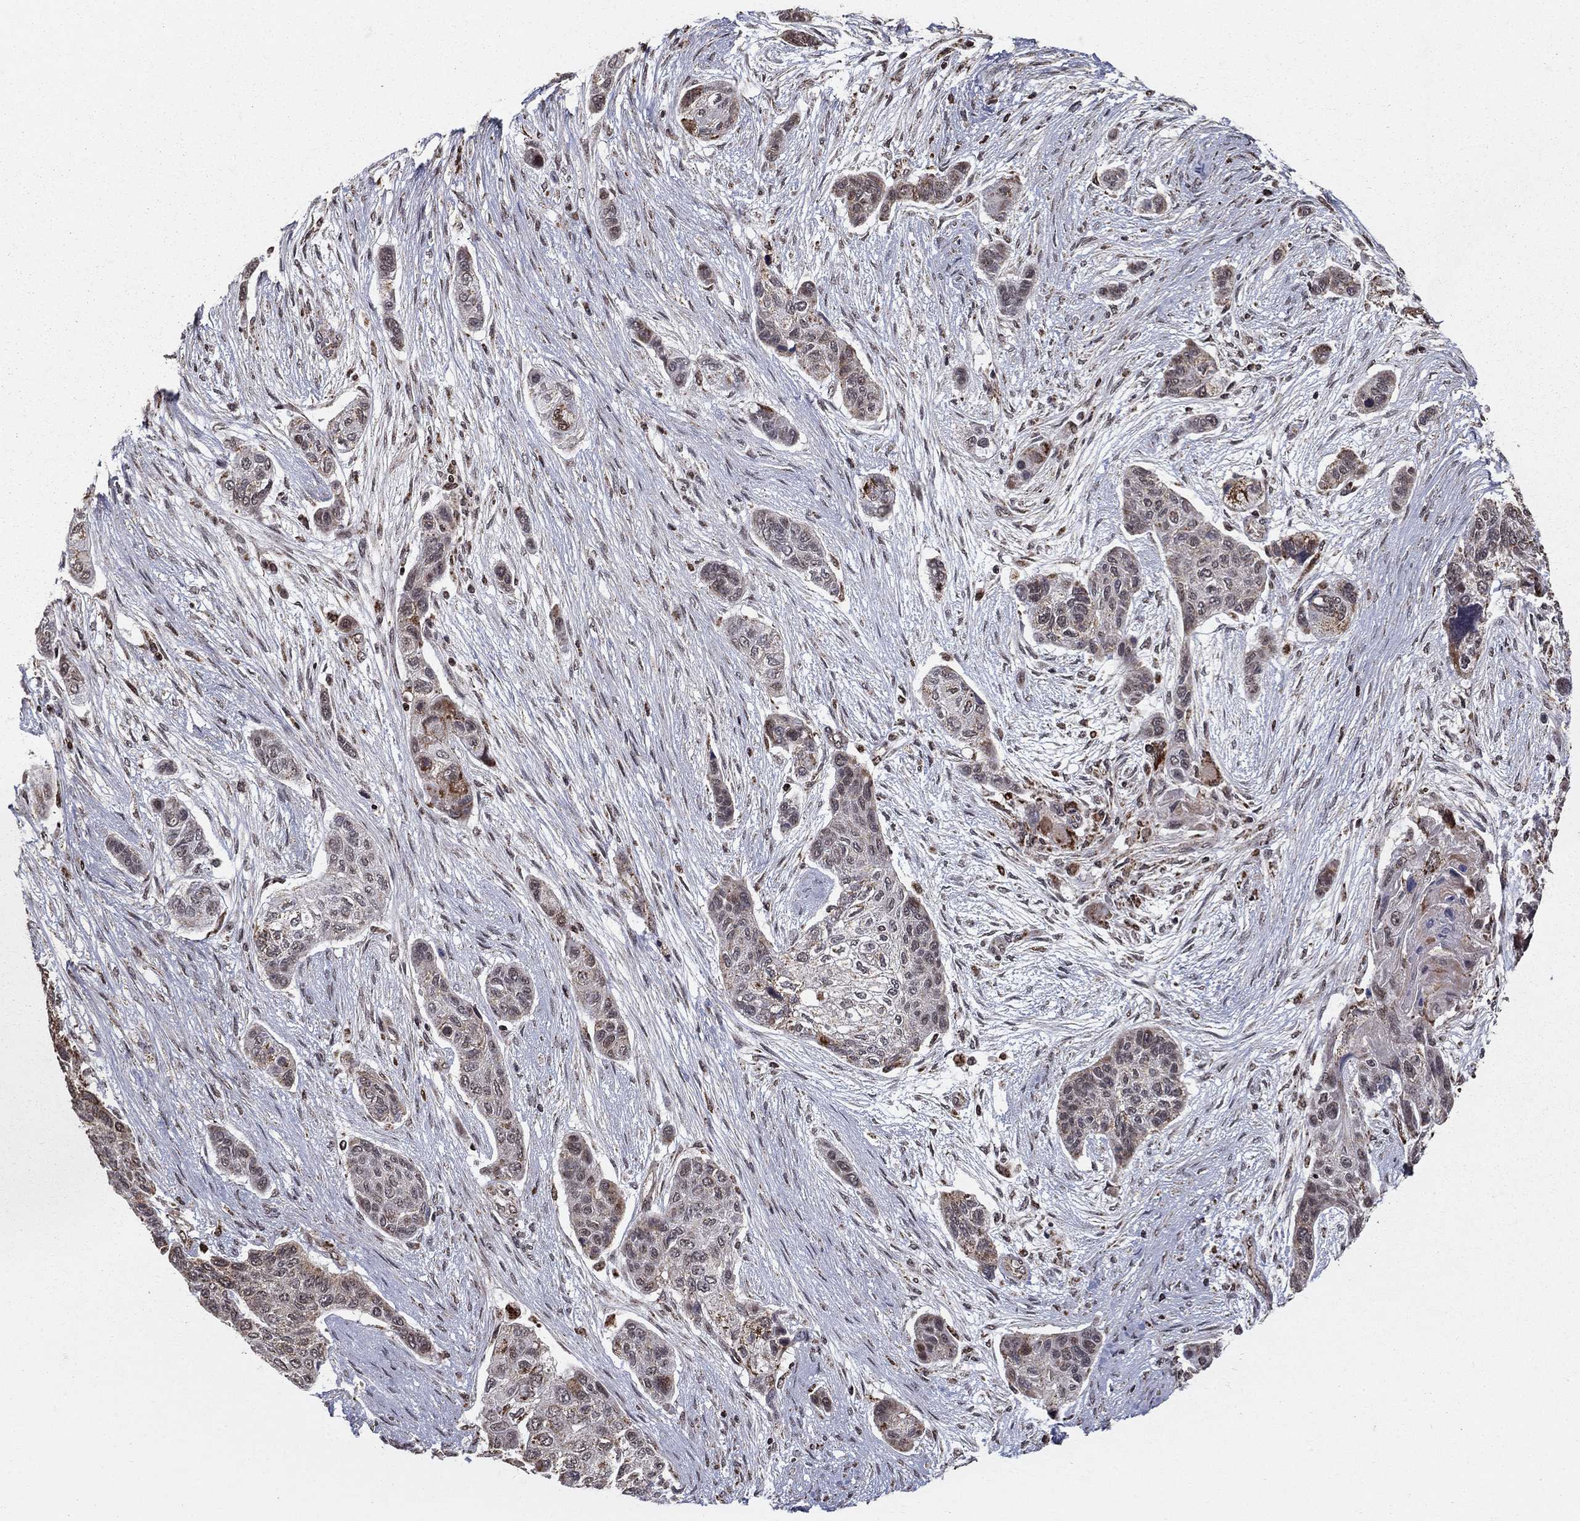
{"staining": {"intensity": "negative", "quantity": "none", "location": "none"}, "tissue": "lung cancer", "cell_type": "Tumor cells", "image_type": "cancer", "snomed": [{"axis": "morphology", "description": "Squamous cell carcinoma, NOS"}, {"axis": "topography", "description": "Lung"}], "caption": "There is no significant positivity in tumor cells of lung cancer (squamous cell carcinoma).", "gene": "ACOT13", "patient": {"sex": "male", "age": 69}}